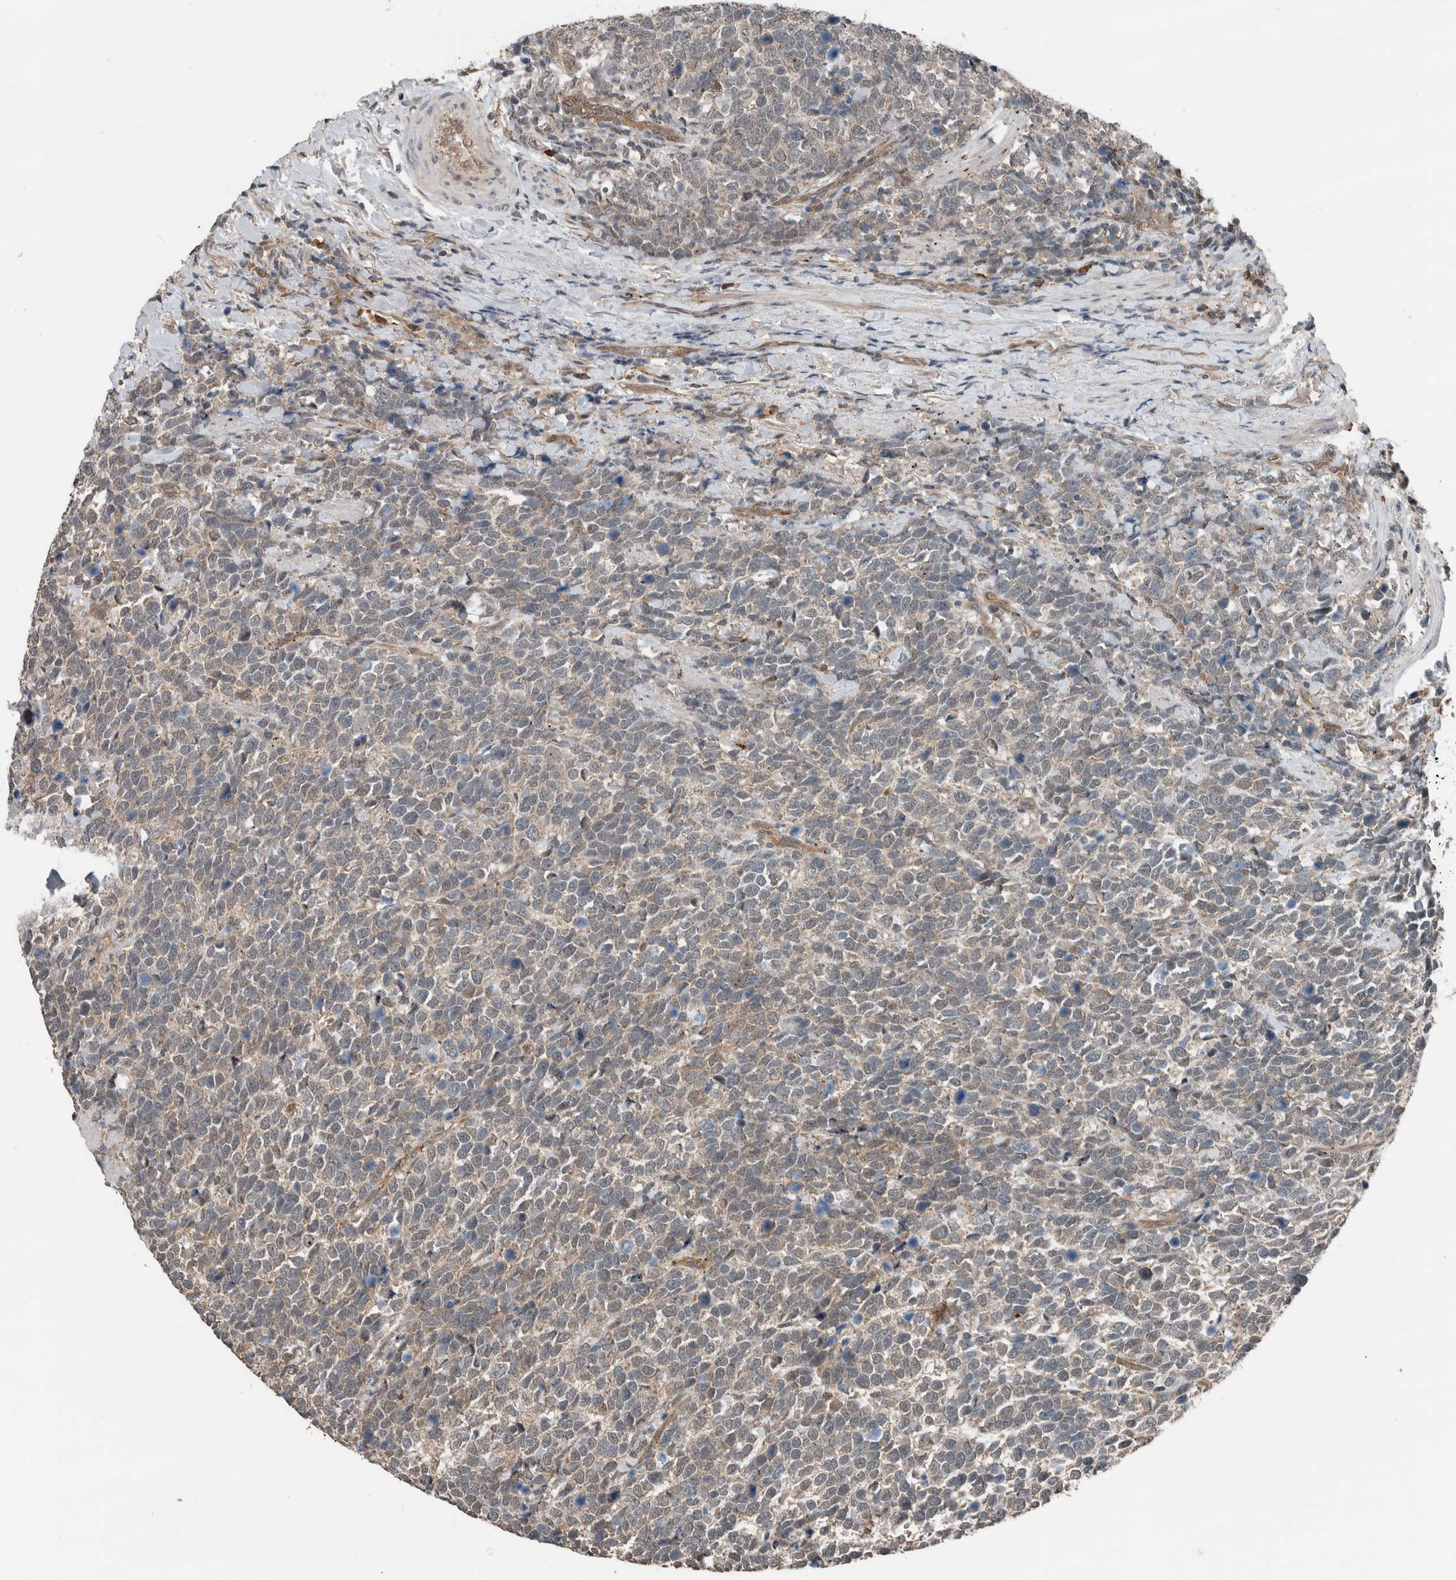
{"staining": {"intensity": "weak", "quantity": "<25%", "location": "cytoplasmic/membranous"}, "tissue": "urothelial cancer", "cell_type": "Tumor cells", "image_type": "cancer", "snomed": [{"axis": "morphology", "description": "Urothelial carcinoma, High grade"}, {"axis": "topography", "description": "Urinary bladder"}], "caption": "IHC image of human urothelial cancer stained for a protein (brown), which demonstrates no positivity in tumor cells.", "gene": "MYO1E", "patient": {"sex": "female", "age": 82}}